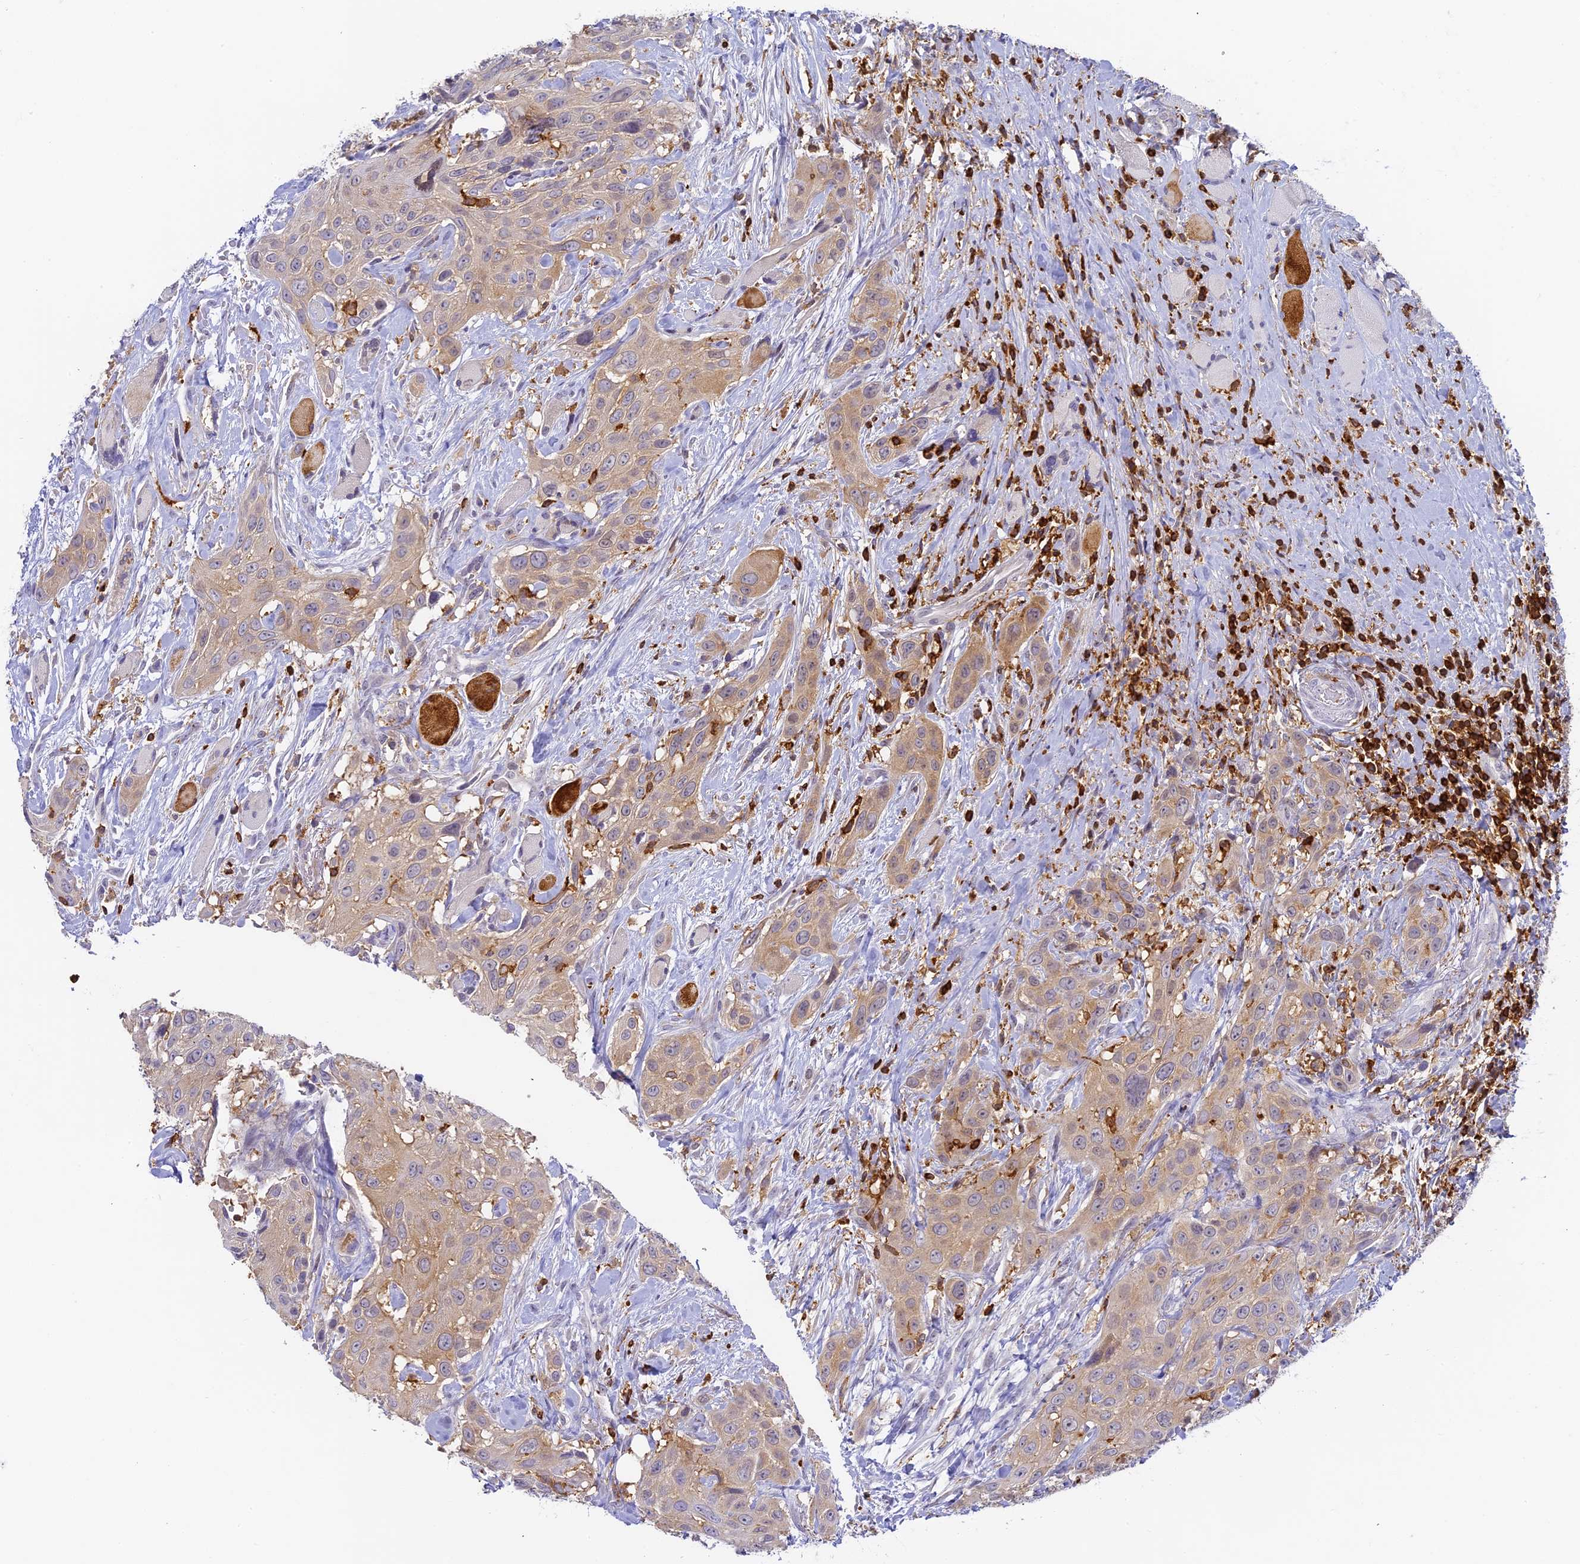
{"staining": {"intensity": "weak", "quantity": ">75%", "location": "cytoplasmic/membranous"}, "tissue": "head and neck cancer", "cell_type": "Tumor cells", "image_type": "cancer", "snomed": [{"axis": "morphology", "description": "Squamous cell carcinoma, NOS"}, {"axis": "topography", "description": "Head-Neck"}], "caption": "The image demonstrates a brown stain indicating the presence of a protein in the cytoplasmic/membranous of tumor cells in head and neck squamous cell carcinoma.", "gene": "FYB1", "patient": {"sex": "male", "age": 81}}